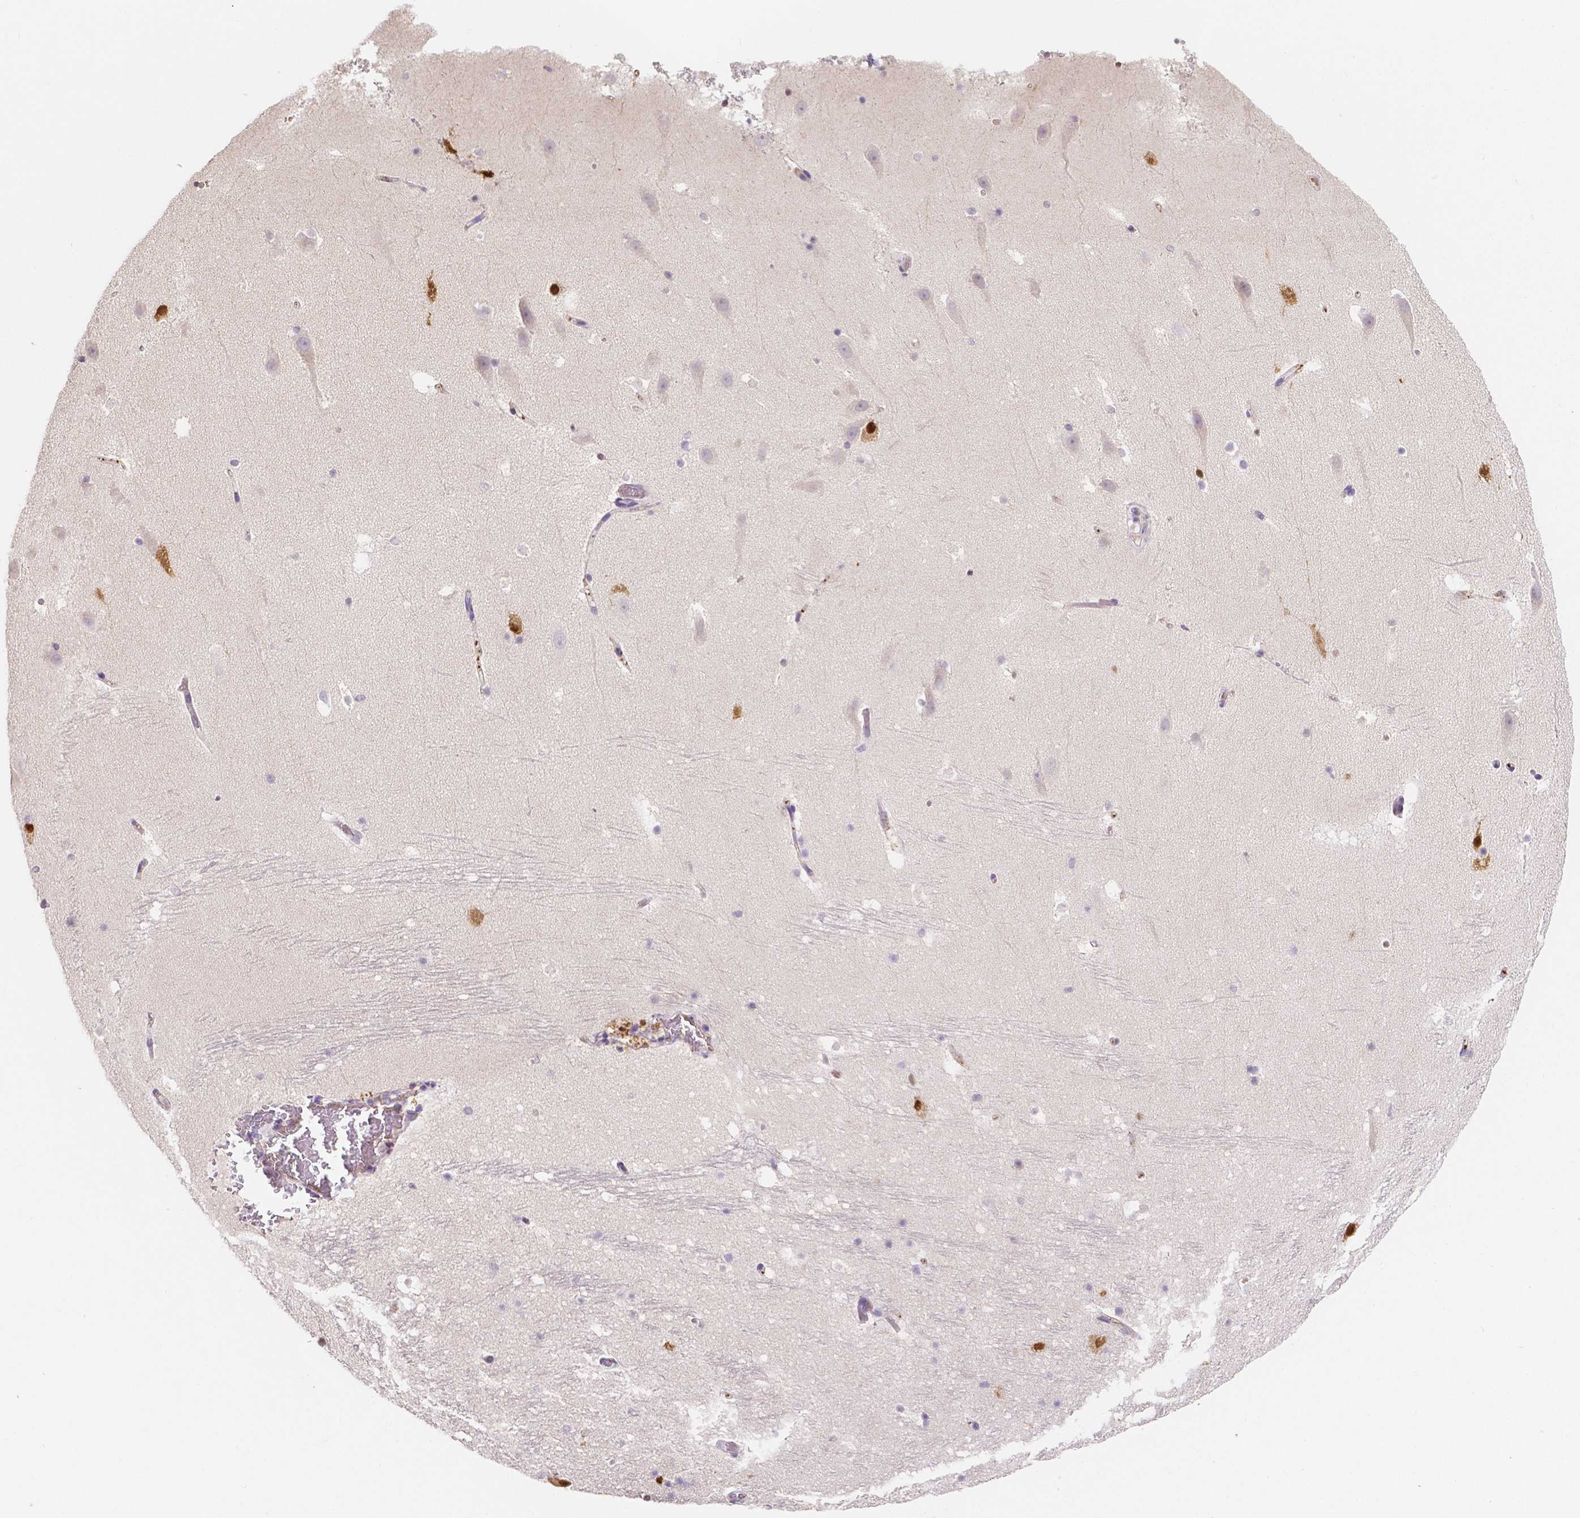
{"staining": {"intensity": "negative", "quantity": "none", "location": "none"}, "tissue": "hippocampus", "cell_type": "Glial cells", "image_type": "normal", "snomed": [{"axis": "morphology", "description": "Normal tissue, NOS"}, {"axis": "topography", "description": "Hippocampus"}], "caption": "The photomicrograph demonstrates no significant positivity in glial cells of hippocampus.", "gene": "ELAVL2", "patient": {"sex": "male", "age": 26}}